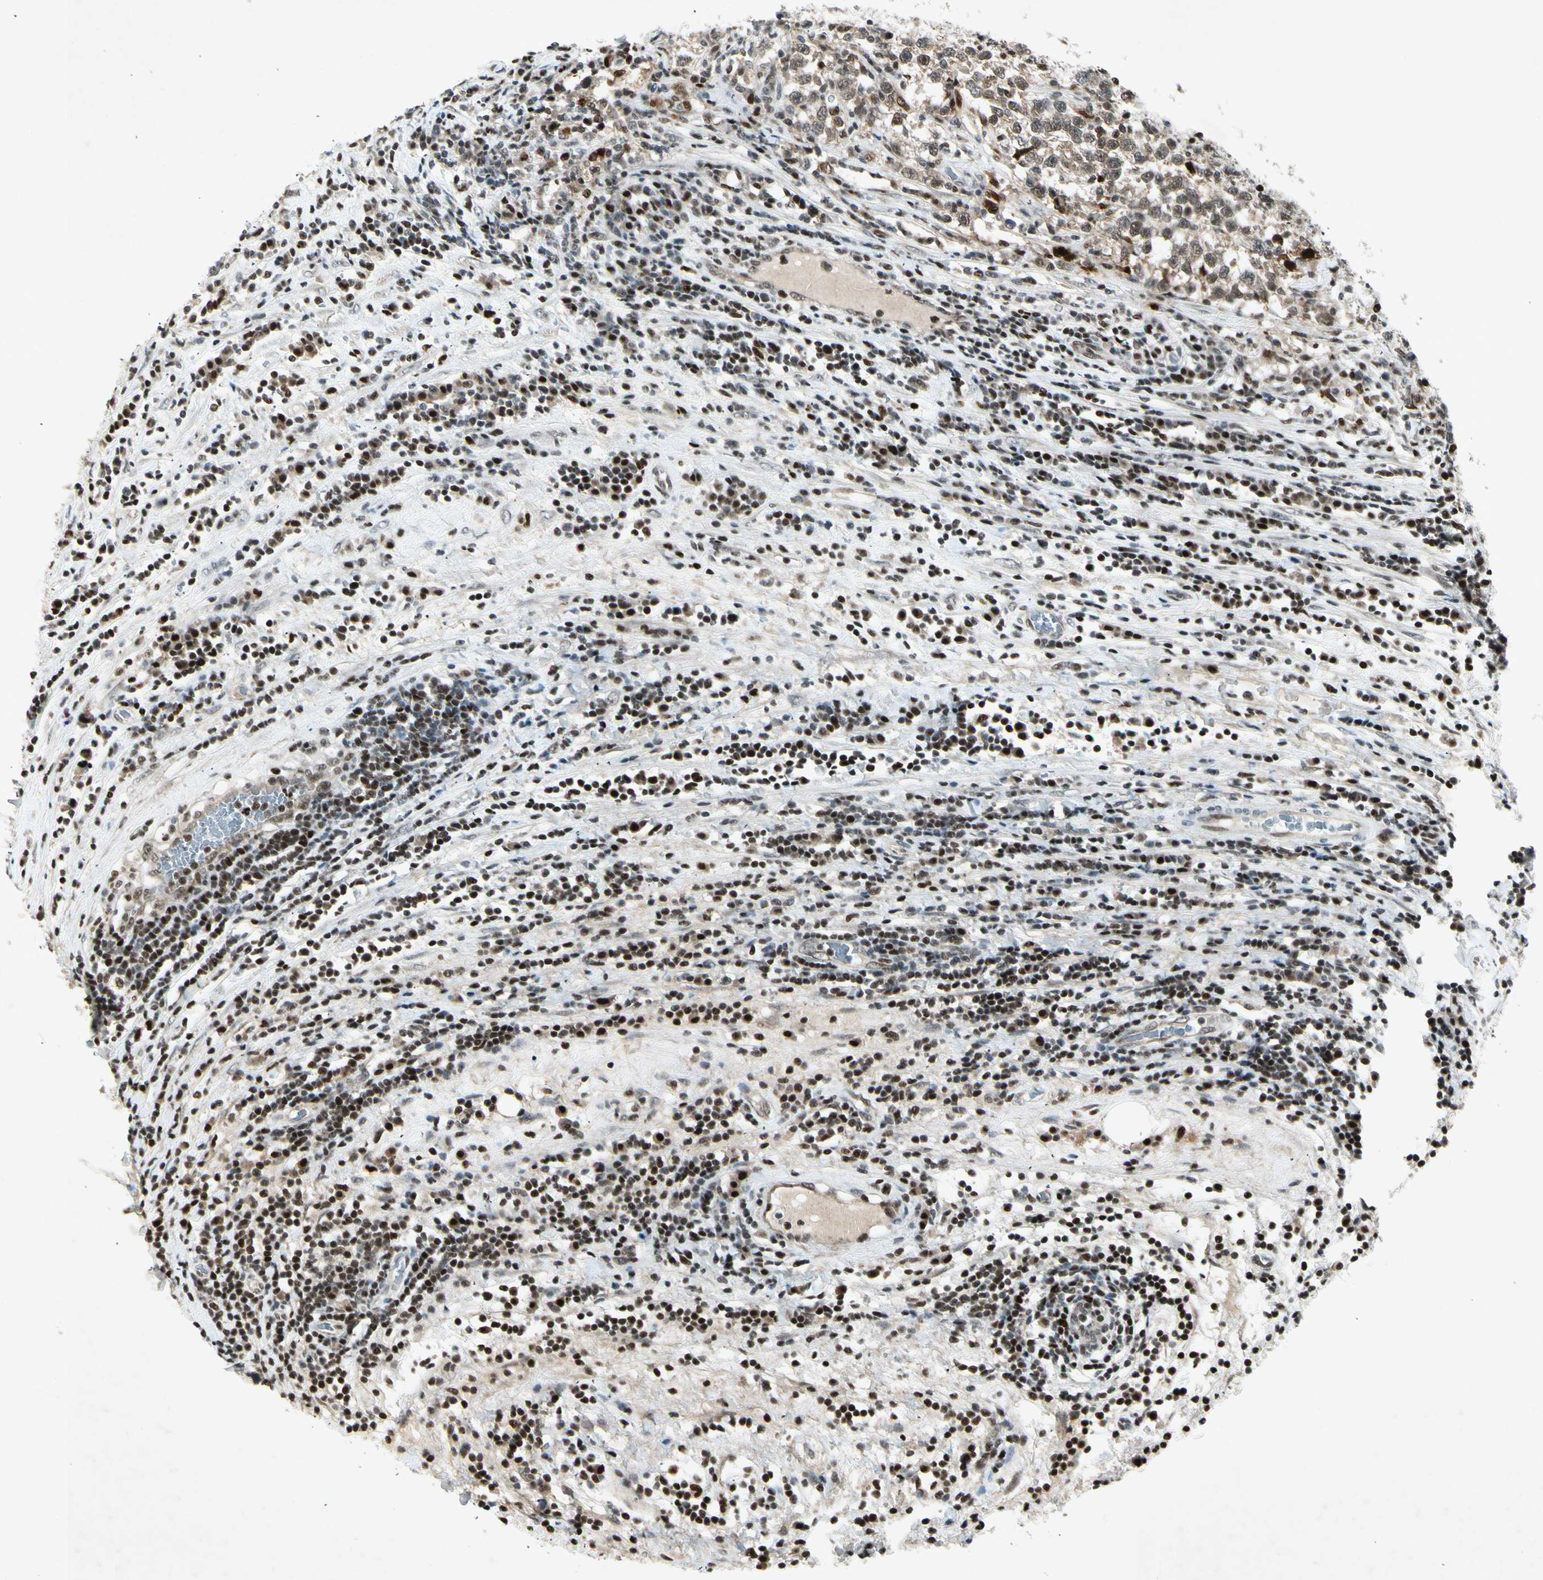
{"staining": {"intensity": "strong", "quantity": ">75%", "location": "nuclear"}, "tissue": "testis cancer", "cell_type": "Tumor cells", "image_type": "cancer", "snomed": [{"axis": "morphology", "description": "Seminoma, NOS"}, {"axis": "topography", "description": "Testis"}], "caption": "Brown immunohistochemical staining in human testis cancer (seminoma) demonstrates strong nuclear expression in about >75% of tumor cells.", "gene": "RNF43", "patient": {"sex": "male", "age": 43}}